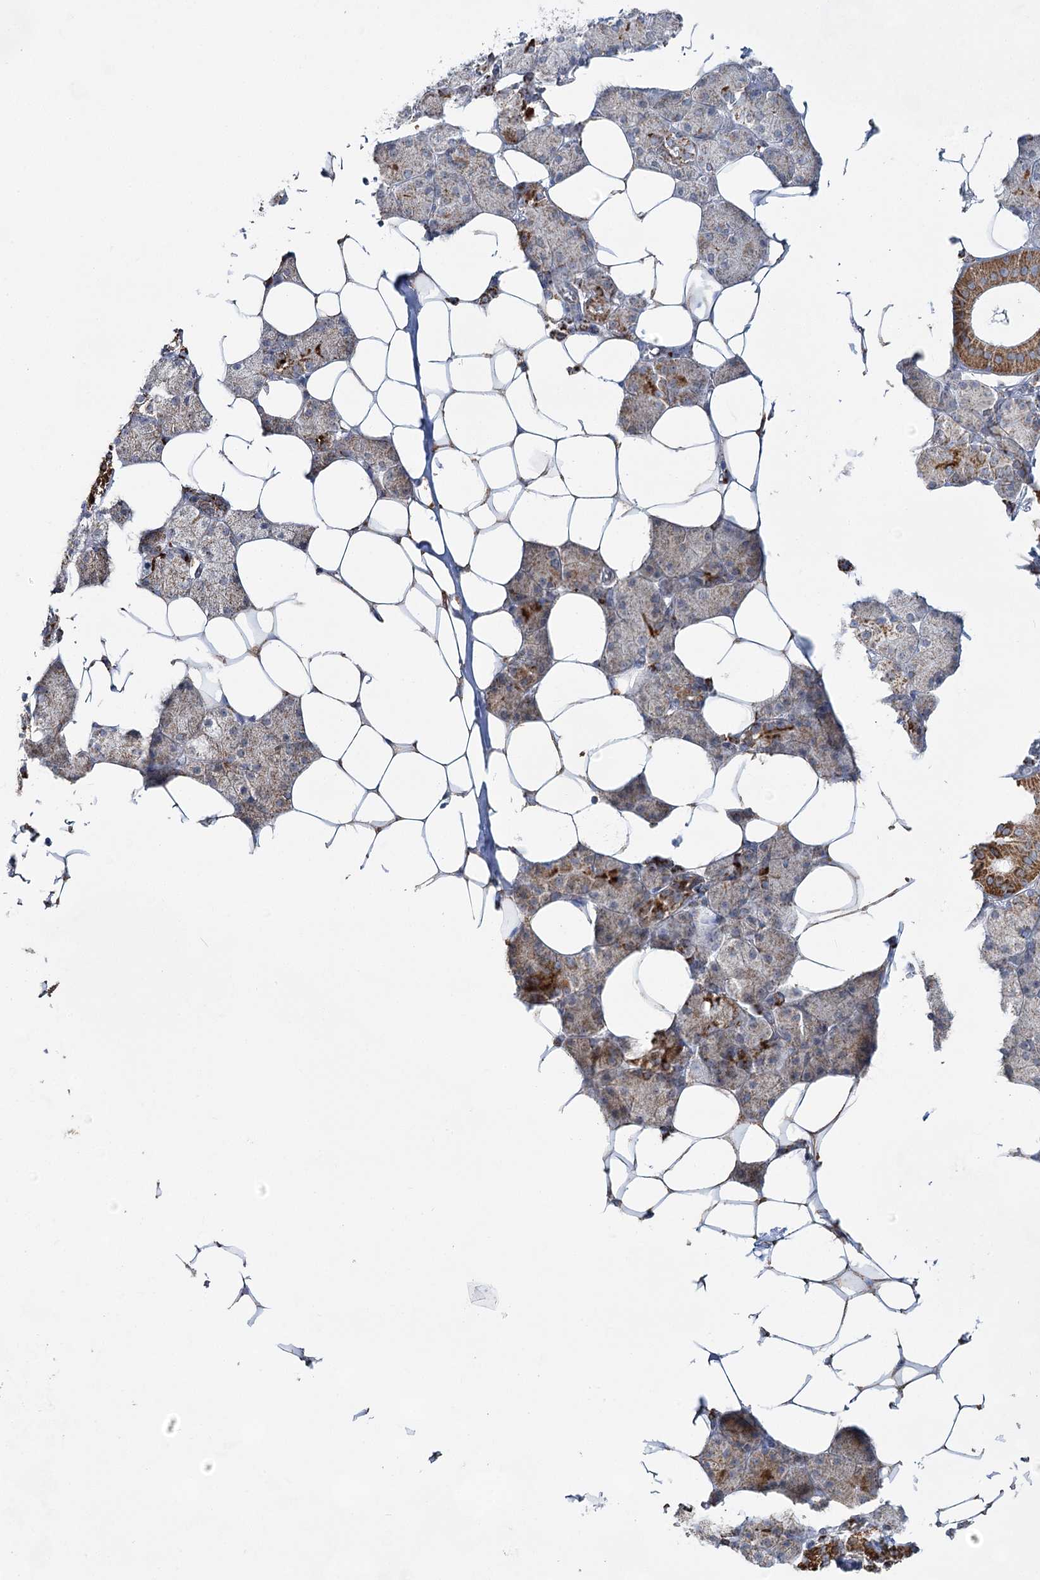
{"staining": {"intensity": "moderate", "quantity": "25%-75%", "location": "cytoplasmic/membranous"}, "tissue": "salivary gland", "cell_type": "Glandular cells", "image_type": "normal", "snomed": [{"axis": "morphology", "description": "Normal tissue, NOS"}, {"axis": "topography", "description": "Salivary gland"}], "caption": "Glandular cells display medium levels of moderate cytoplasmic/membranous staining in about 25%-75% of cells in unremarkable human salivary gland. Using DAB (brown) and hematoxylin (blue) stains, captured at high magnification using brightfield microscopy.", "gene": "CWF19L1", "patient": {"sex": "female", "age": 33}}